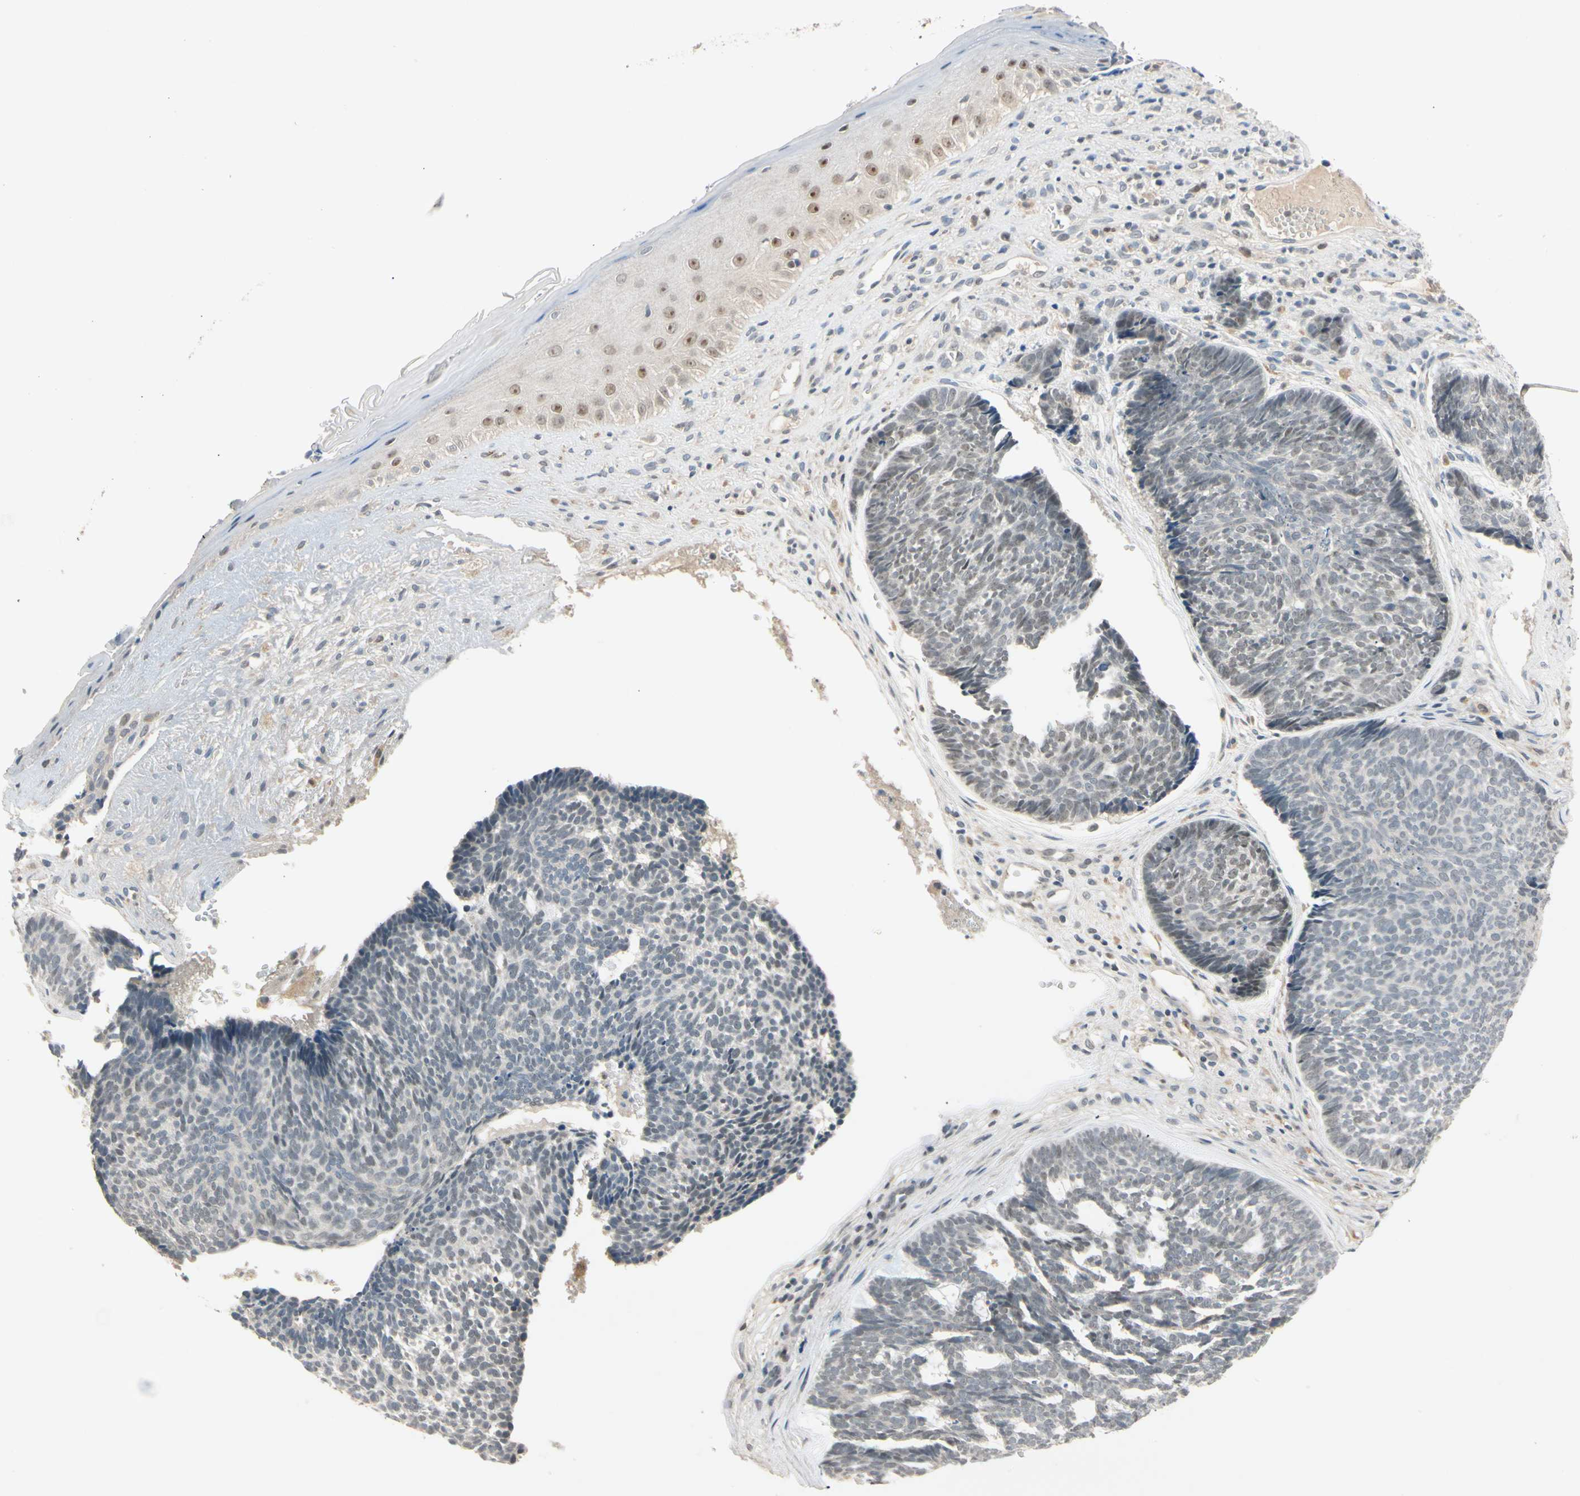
{"staining": {"intensity": "negative", "quantity": "none", "location": "none"}, "tissue": "skin cancer", "cell_type": "Tumor cells", "image_type": "cancer", "snomed": [{"axis": "morphology", "description": "Basal cell carcinoma"}, {"axis": "topography", "description": "Skin"}], "caption": "High power microscopy histopathology image of an IHC micrograph of skin cancer (basal cell carcinoma), revealing no significant expression in tumor cells.", "gene": "RIOX2", "patient": {"sex": "male", "age": 84}}